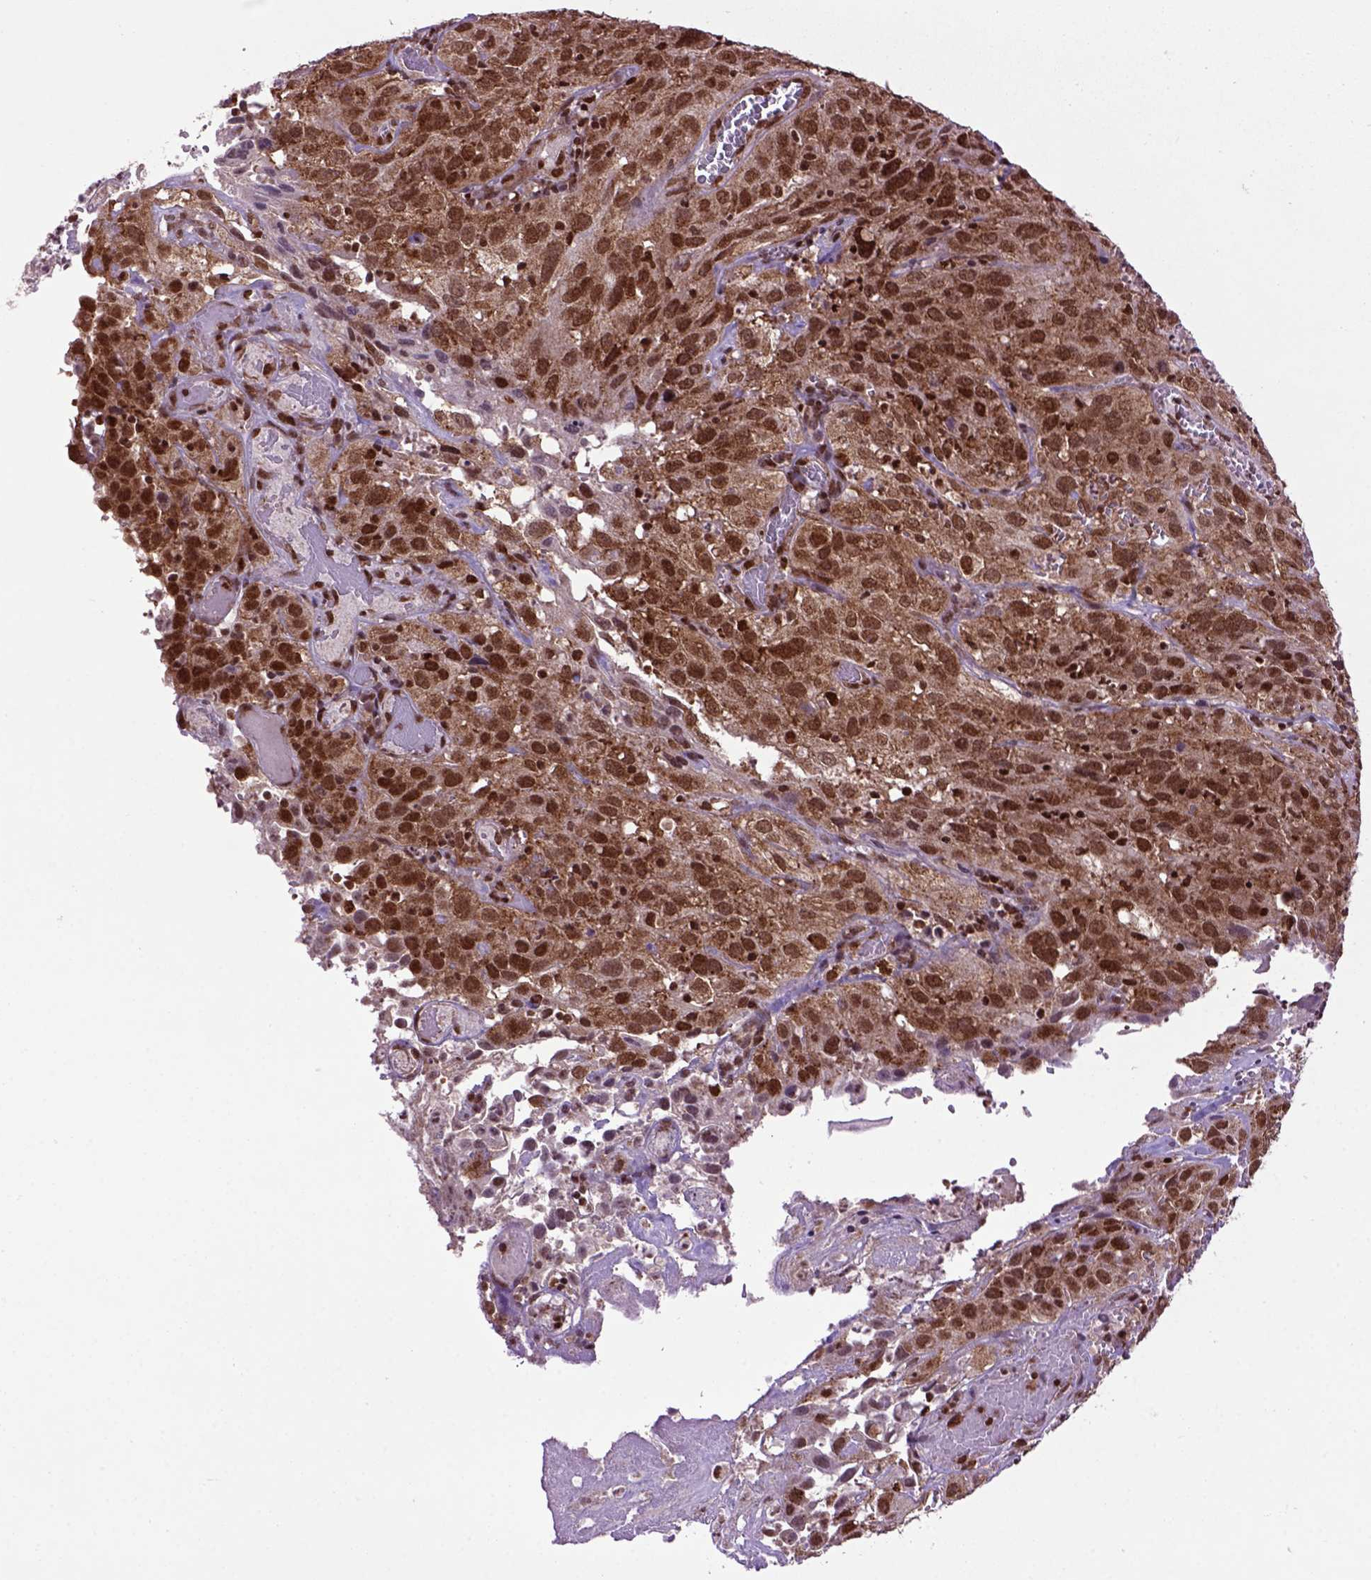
{"staining": {"intensity": "strong", "quantity": ">75%", "location": "cytoplasmic/membranous,nuclear"}, "tissue": "cervical cancer", "cell_type": "Tumor cells", "image_type": "cancer", "snomed": [{"axis": "morphology", "description": "Squamous cell carcinoma, NOS"}, {"axis": "topography", "description": "Cervix"}], "caption": "Human cervical cancer (squamous cell carcinoma) stained with a protein marker displays strong staining in tumor cells.", "gene": "CELF1", "patient": {"sex": "female", "age": 32}}